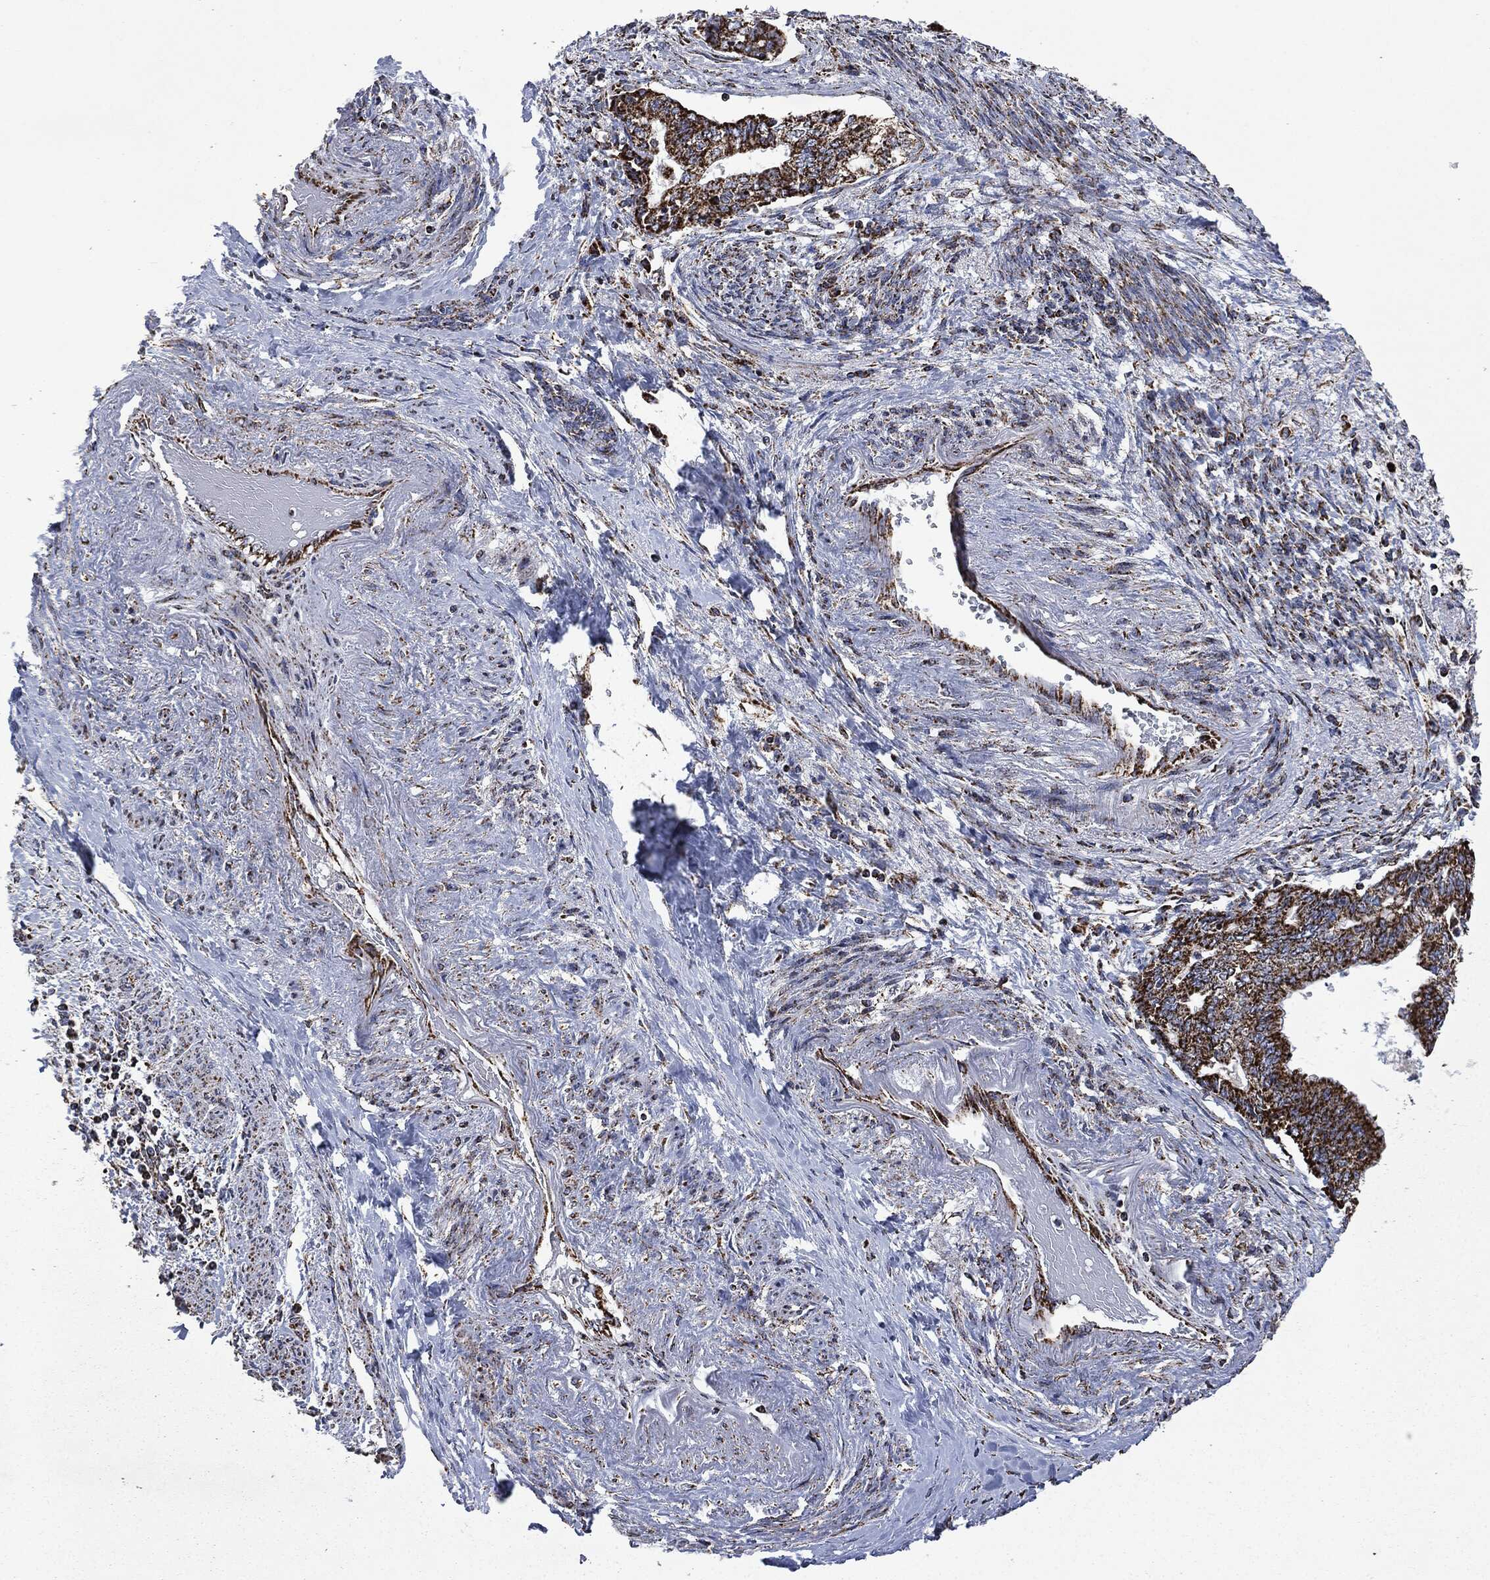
{"staining": {"intensity": "strong", "quantity": ">75%", "location": "cytoplasmic/membranous"}, "tissue": "endometrial cancer", "cell_type": "Tumor cells", "image_type": "cancer", "snomed": [{"axis": "morphology", "description": "Adenocarcinoma, NOS"}, {"axis": "topography", "description": "Endometrium"}], "caption": "Adenocarcinoma (endometrial) was stained to show a protein in brown. There is high levels of strong cytoplasmic/membranous positivity in about >75% of tumor cells.", "gene": "RYK", "patient": {"sex": "female", "age": 65}}